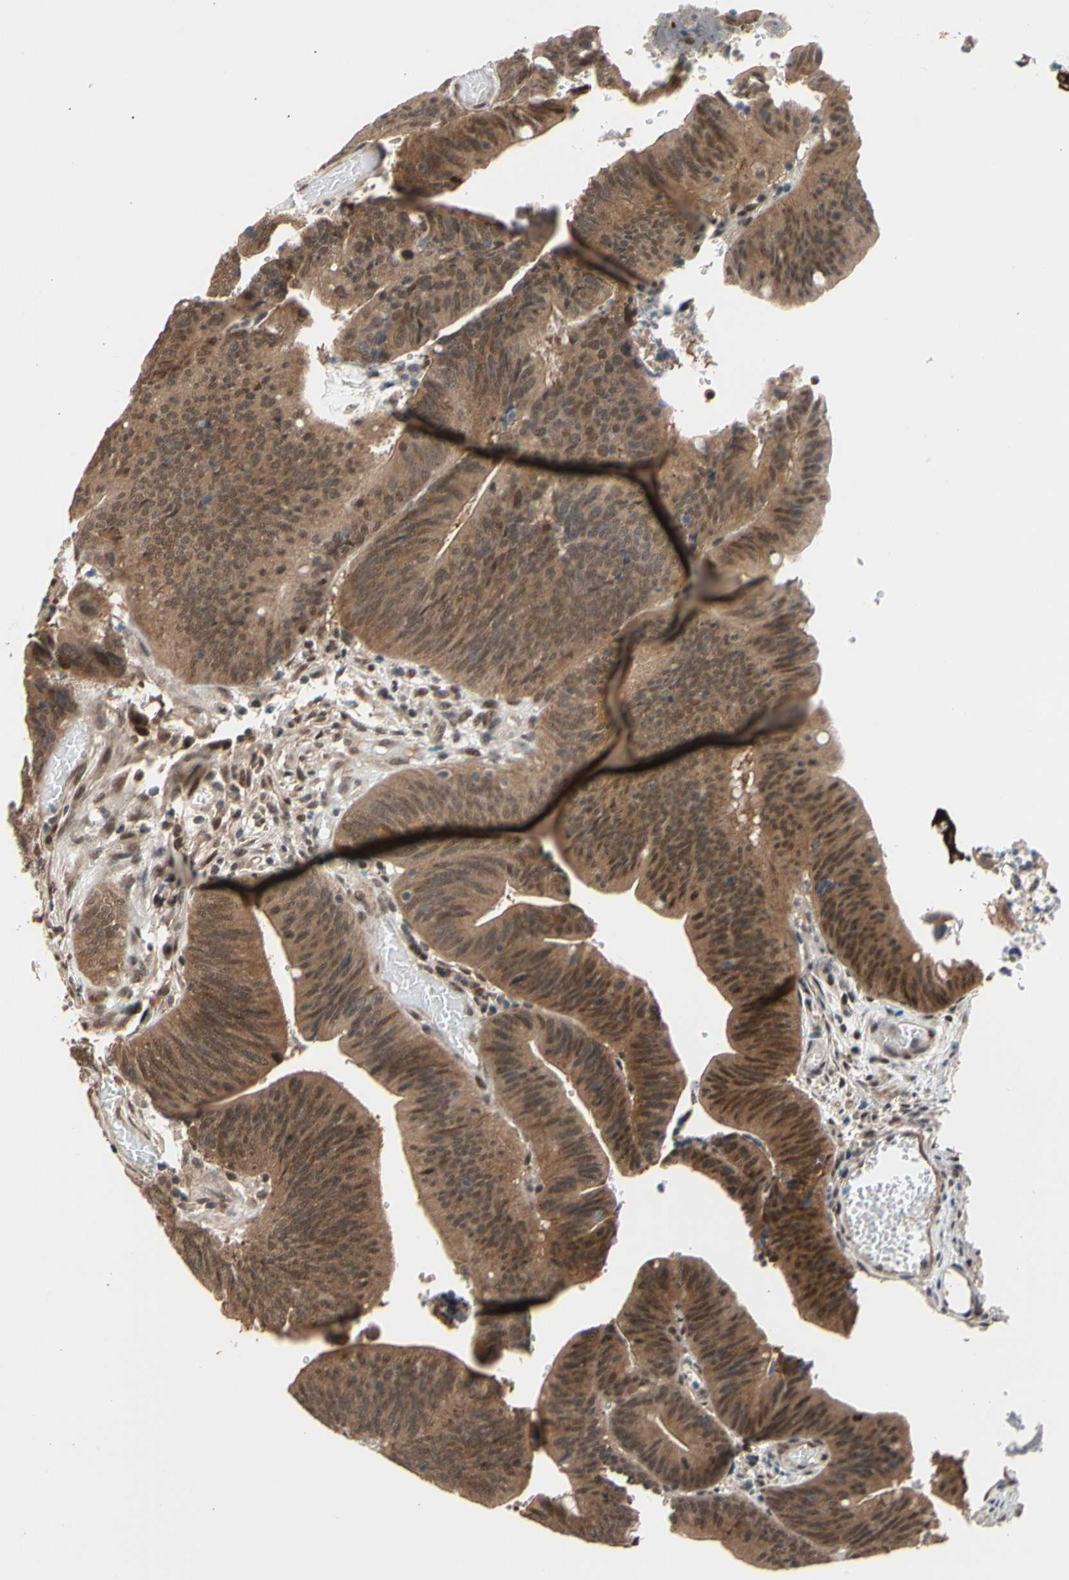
{"staining": {"intensity": "moderate", "quantity": ">75%", "location": "cytoplasmic/membranous"}, "tissue": "colorectal cancer", "cell_type": "Tumor cells", "image_type": "cancer", "snomed": [{"axis": "morphology", "description": "Adenocarcinoma, NOS"}, {"axis": "topography", "description": "Rectum"}], "caption": "There is medium levels of moderate cytoplasmic/membranous staining in tumor cells of colorectal cancer, as demonstrated by immunohistochemical staining (brown color).", "gene": "NGEF", "patient": {"sex": "female", "age": 66}}